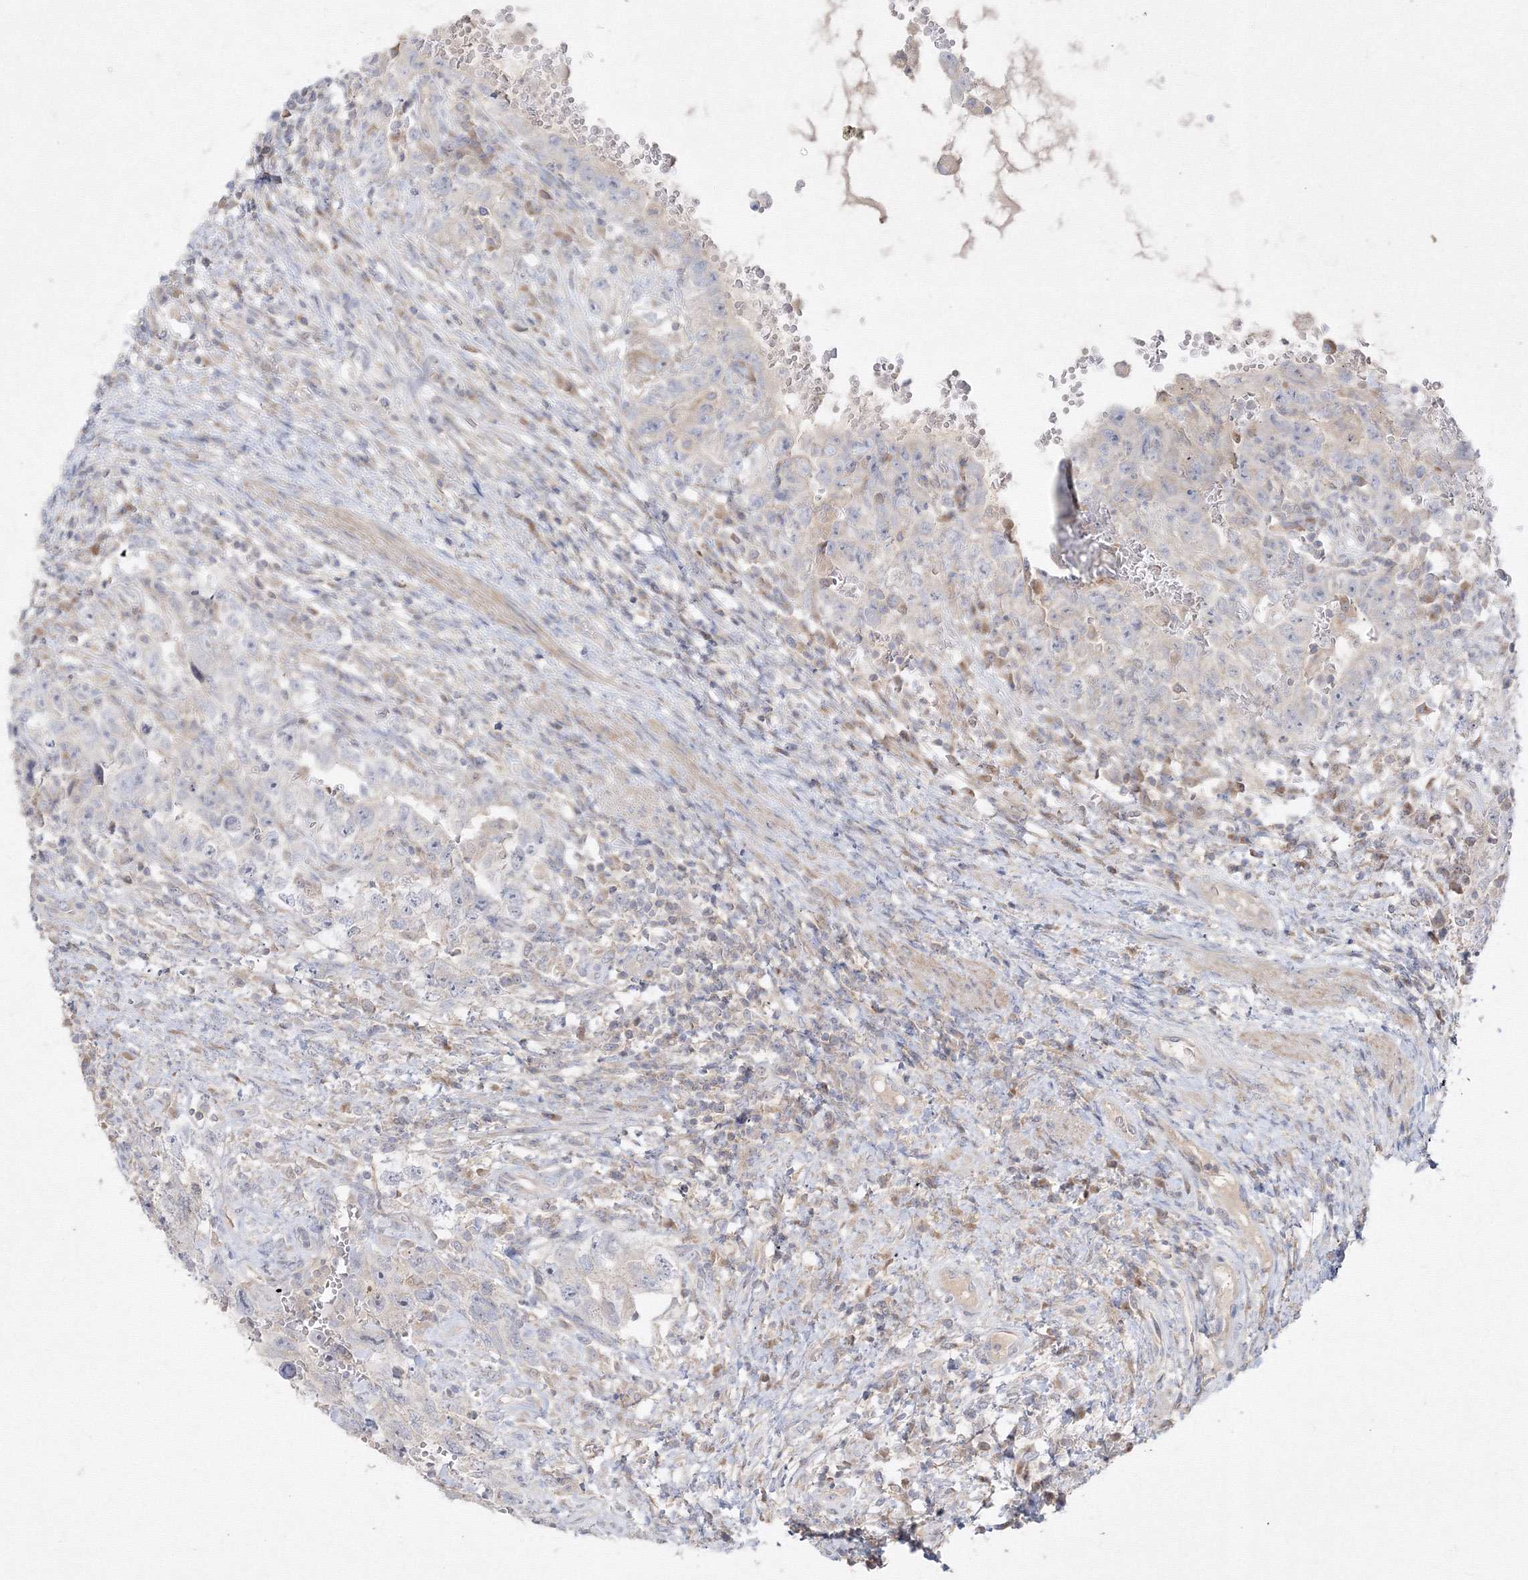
{"staining": {"intensity": "negative", "quantity": "none", "location": "none"}, "tissue": "testis cancer", "cell_type": "Tumor cells", "image_type": "cancer", "snomed": [{"axis": "morphology", "description": "Carcinoma, Embryonal, NOS"}, {"axis": "topography", "description": "Testis"}], "caption": "The IHC image has no significant positivity in tumor cells of embryonal carcinoma (testis) tissue.", "gene": "FBXL8", "patient": {"sex": "male", "age": 26}}